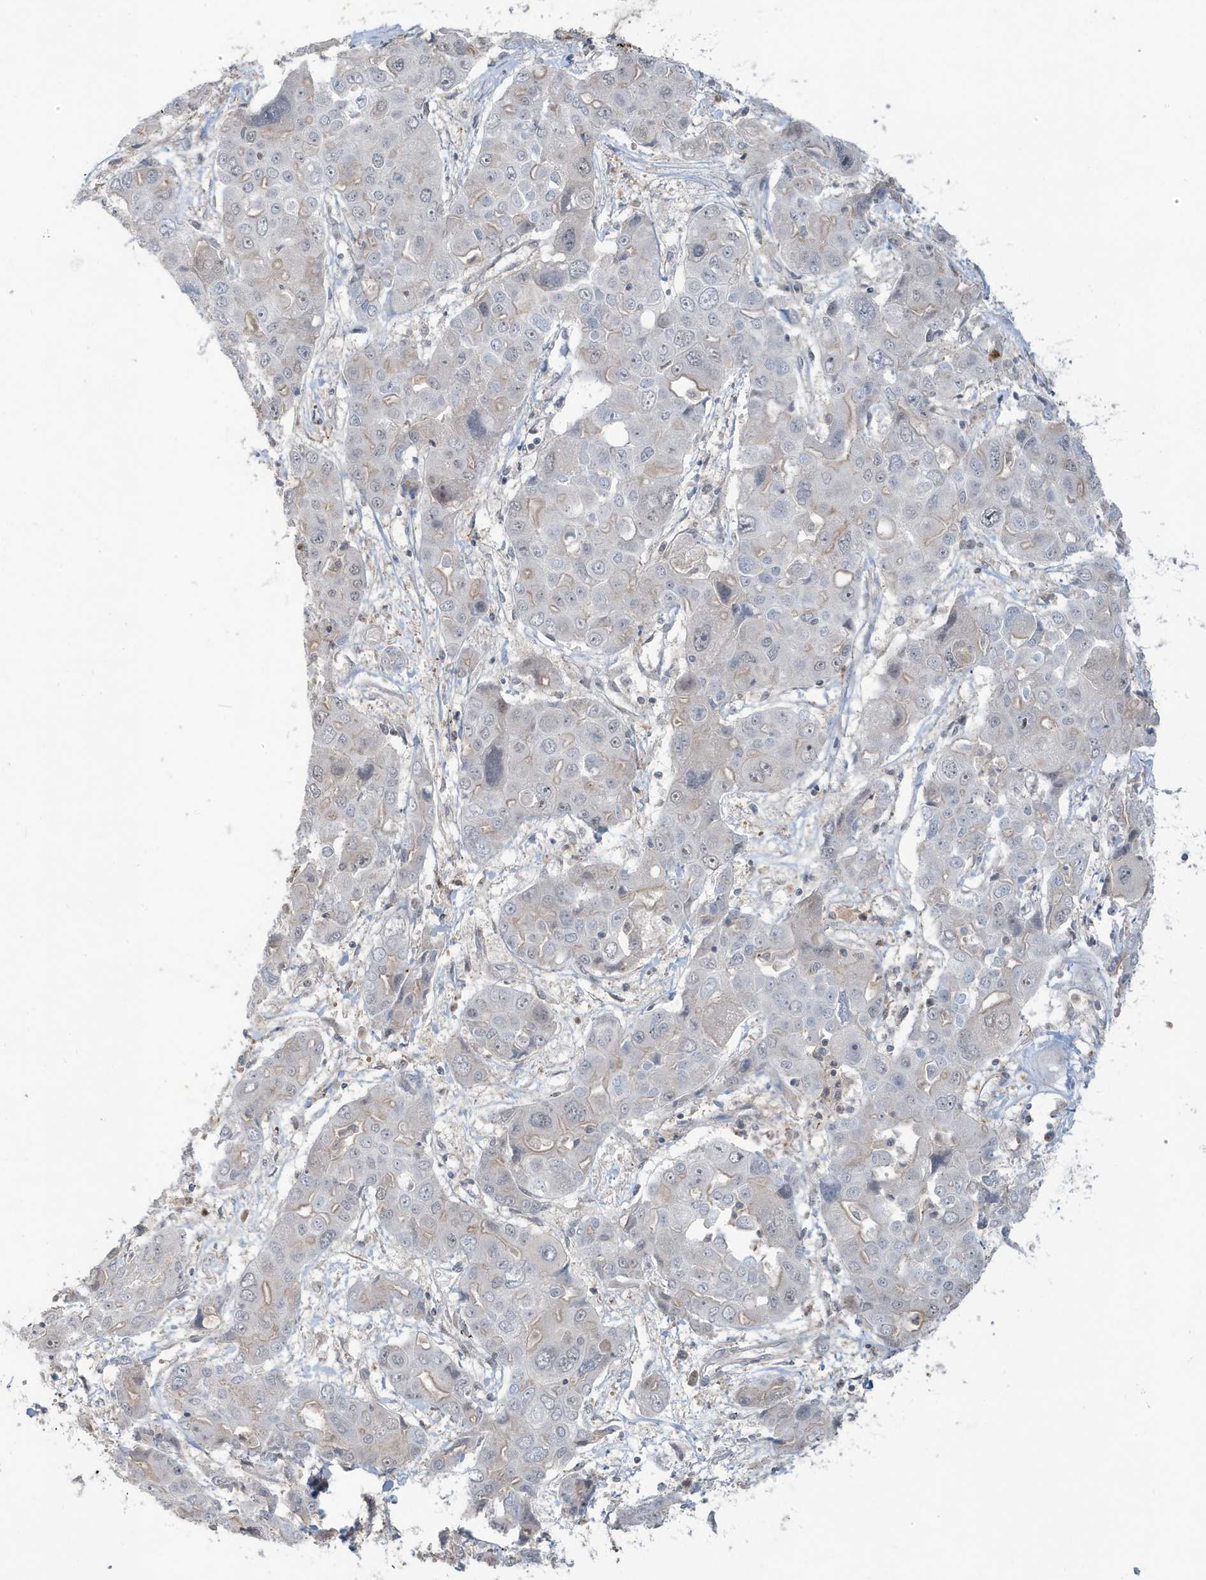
{"staining": {"intensity": "weak", "quantity": "<25%", "location": "cytoplasmic/membranous"}, "tissue": "liver cancer", "cell_type": "Tumor cells", "image_type": "cancer", "snomed": [{"axis": "morphology", "description": "Cholangiocarcinoma"}, {"axis": "topography", "description": "Liver"}], "caption": "Liver cancer stained for a protein using IHC shows no staining tumor cells.", "gene": "PRRT3", "patient": {"sex": "male", "age": 67}}